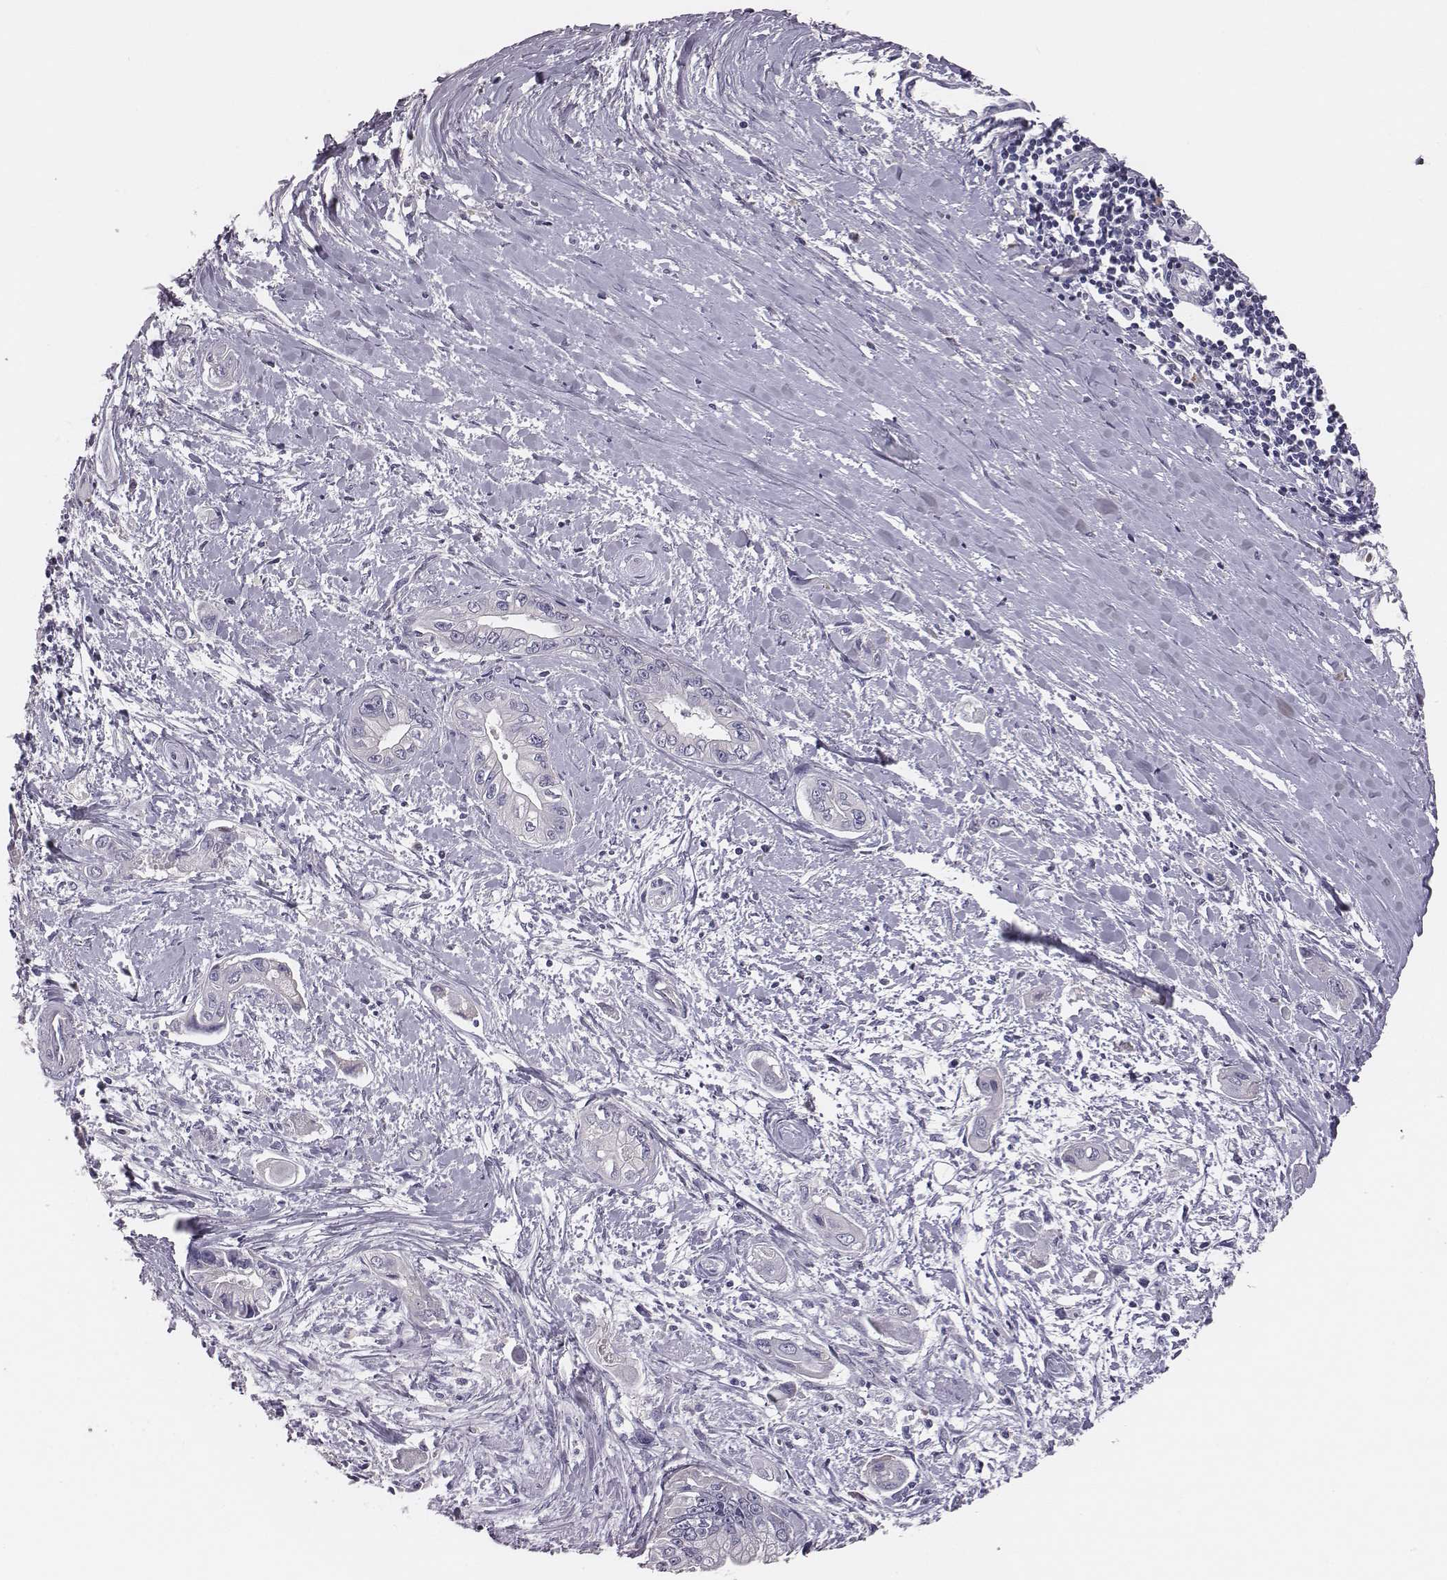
{"staining": {"intensity": "negative", "quantity": "none", "location": "none"}, "tissue": "pancreatic cancer", "cell_type": "Tumor cells", "image_type": "cancer", "snomed": [{"axis": "morphology", "description": "Adenocarcinoma, NOS"}, {"axis": "topography", "description": "Pancreas"}], "caption": "Pancreatic cancer was stained to show a protein in brown. There is no significant positivity in tumor cells. (Brightfield microscopy of DAB IHC at high magnification).", "gene": "EN1", "patient": {"sex": "male", "age": 60}}